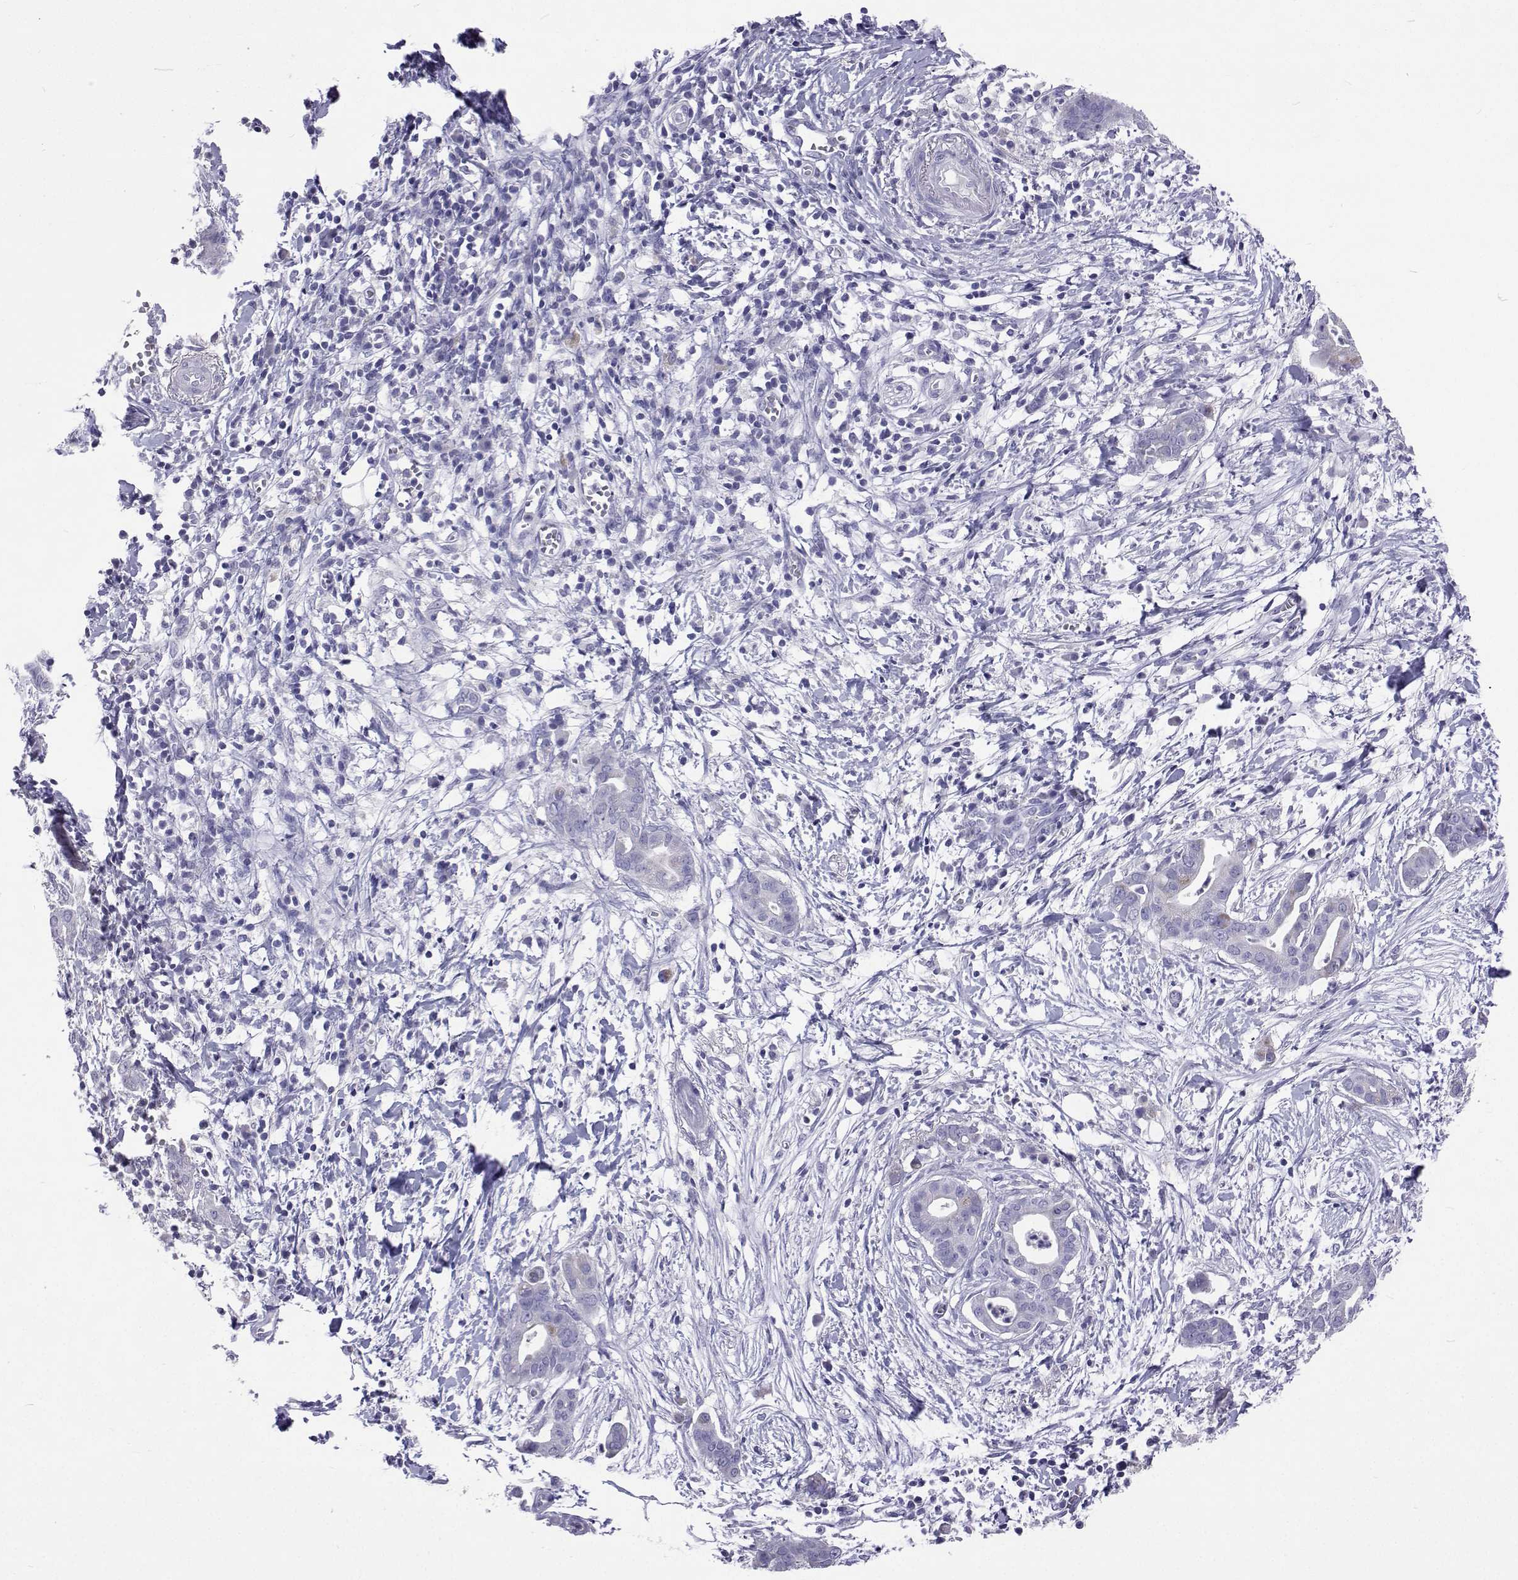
{"staining": {"intensity": "negative", "quantity": "none", "location": "none"}, "tissue": "pancreatic cancer", "cell_type": "Tumor cells", "image_type": "cancer", "snomed": [{"axis": "morphology", "description": "Adenocarcinoma, NOS"}, {"axis": "topography", "description": "Pancreas"}], "caption": "There is no significant staining in tumor cells of adenocarcinoma (pancreatic).", "gene": "UMODL1", "patient": {"sex": "male", "age": 61}}